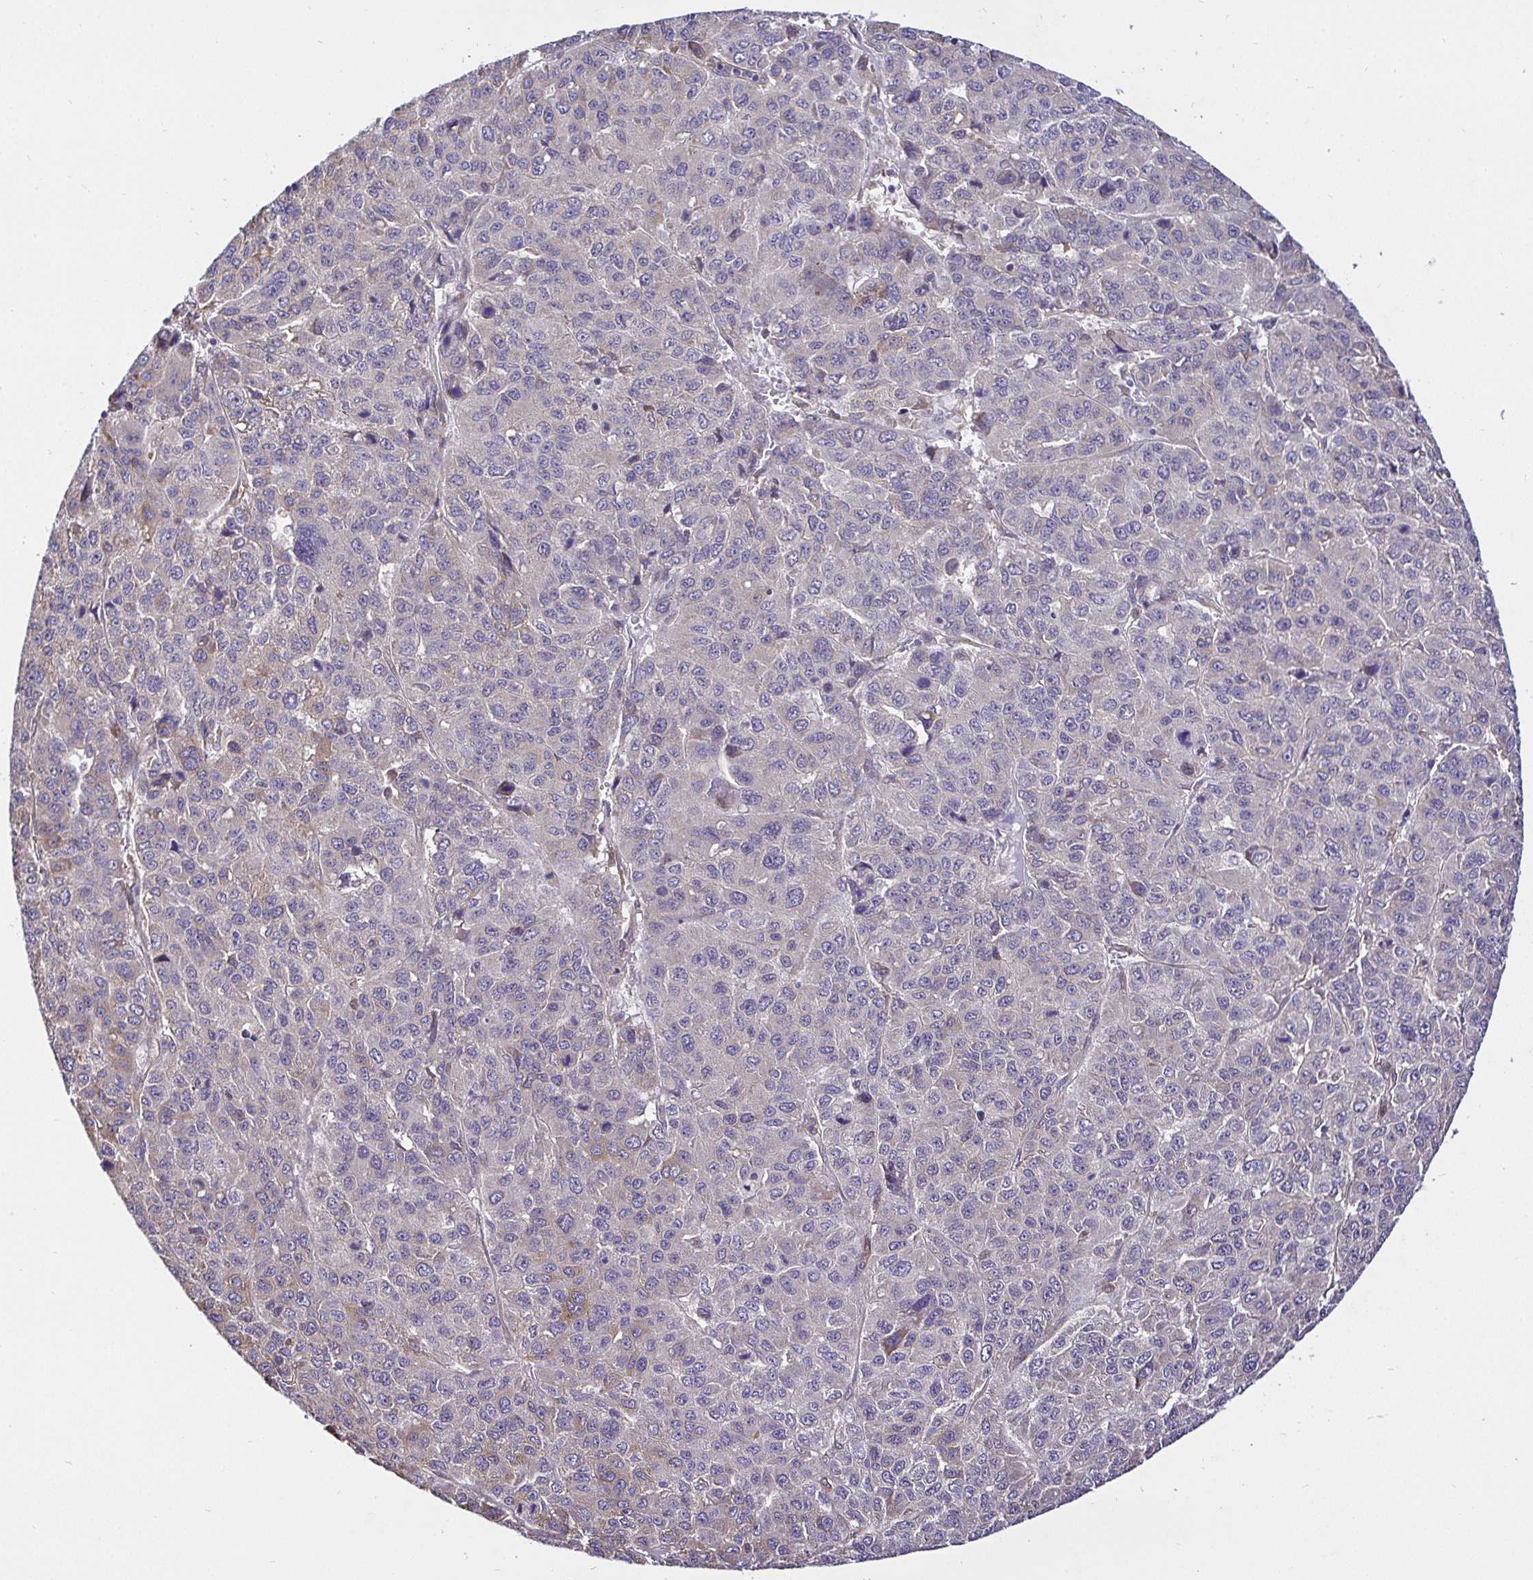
{"staining": {"intensity": "negative", "quantity": "none", "location": "none"}, "tissue": "liver cancer", "cell_type": "Tumor cells", "image_type": "cancer", "snomed": [{"axis": "morphology", "description": "Carcinoma, Hepatocellular, NOS"}, {"axis": "topography", "description": "Liver"}], "caption": "Tumor cells are negative for protein expression in human liver cancer.", "gene": "CCDC122", "patient": {"sex": "male", "age": 69}}